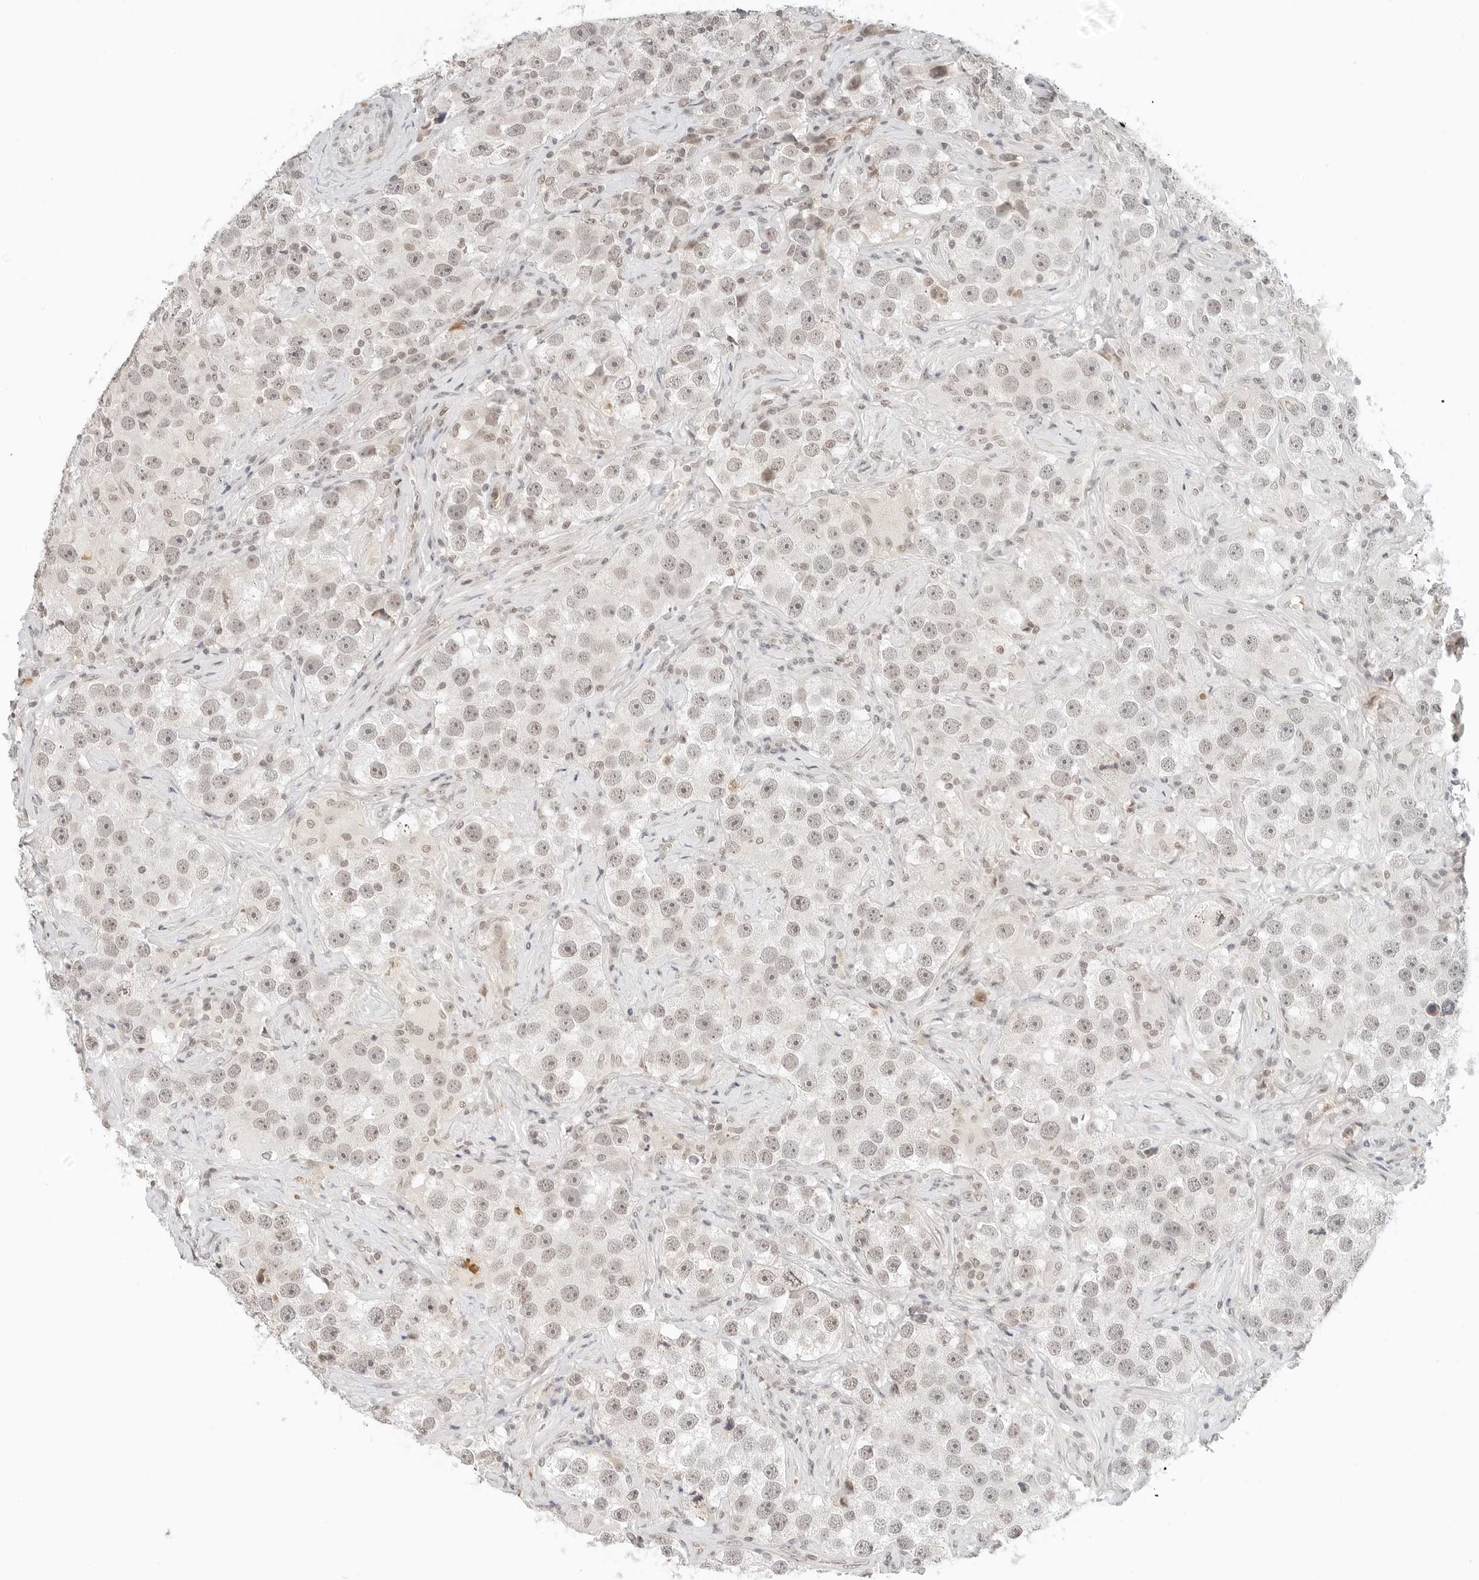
{"staining": {"intensity": "negative", "quantity": "none", "location": "none"}, "tissue": "testis cancer", "cell_type": "Tumor cells", "image_type": "cancer", "snomed": [{"axis": "morphology", "description": "Seminoma, NOS"}, {"axis": "topography", "description": "Testis"}], "caption": "This image is of testis seminoma stained with immunohistochemistry to label a protein in brown with the nuclei are counter-stained blue. There is no expression in tumor cells. The staining is performed using DAB brown chromogen with nuclei counter-stained in using hematoxylin.", "gene": "NEO1", "patient": {"sex": "male", "age": 49}}